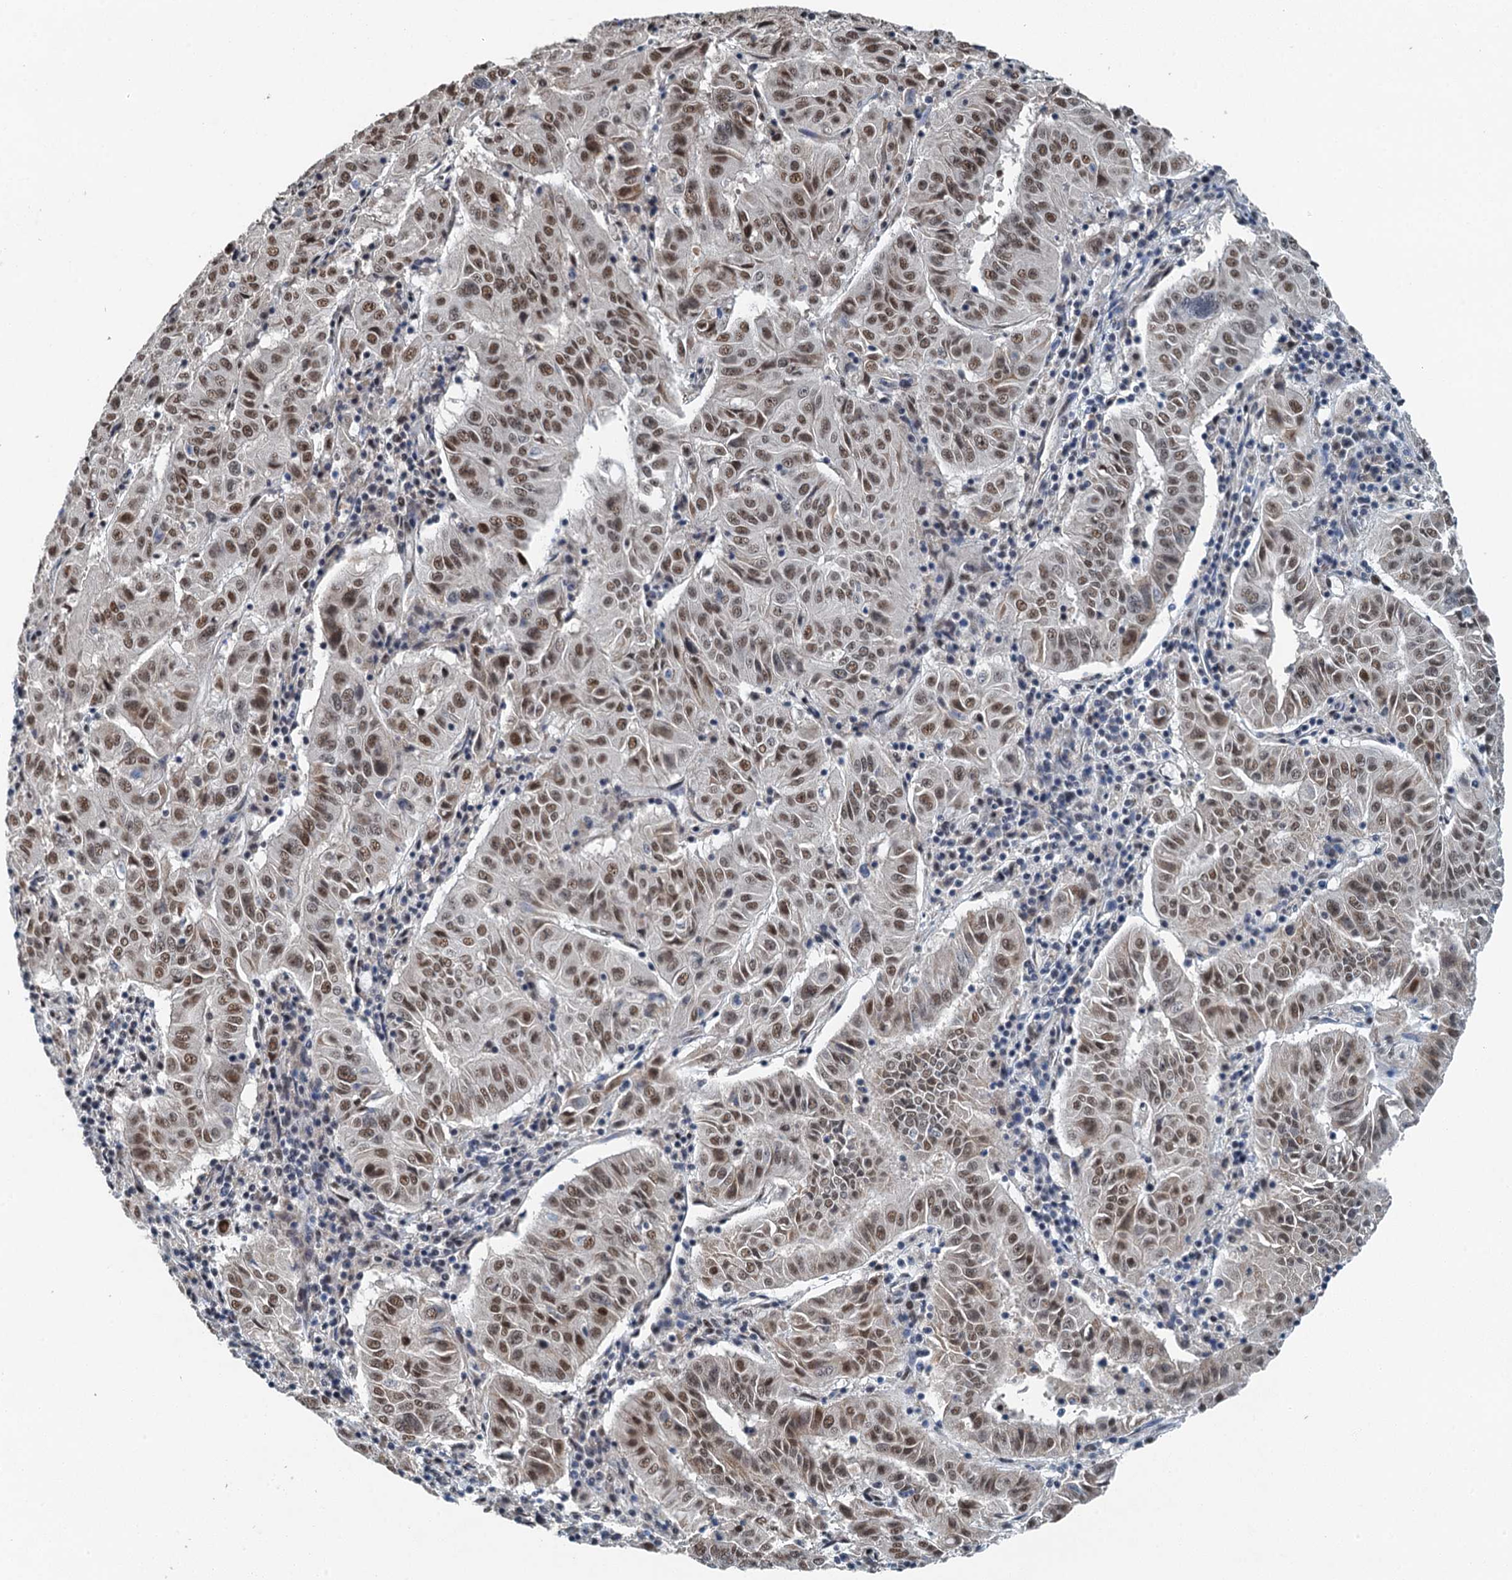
{"staining": {"intensity": "moderate", "quantity": ">75%", "location": "nuclear"}, "tissue": "pancreatic cancer", "cell_type": "Tumor cells", "image_type": "cancer", "snomed": [{"axis": "morphology", "description": "Adenocarcinoma, NOS"}, {"axis": "topography", "description": "Pancreas"}], "caption": "Human pancreatic adenocarcinoma stained with a brown dye exhibits moderate nuclear positive positivity in about >75% of tumor cells.", "gene": "MTA3", "patient": {"sex": "male", "age": 63}}